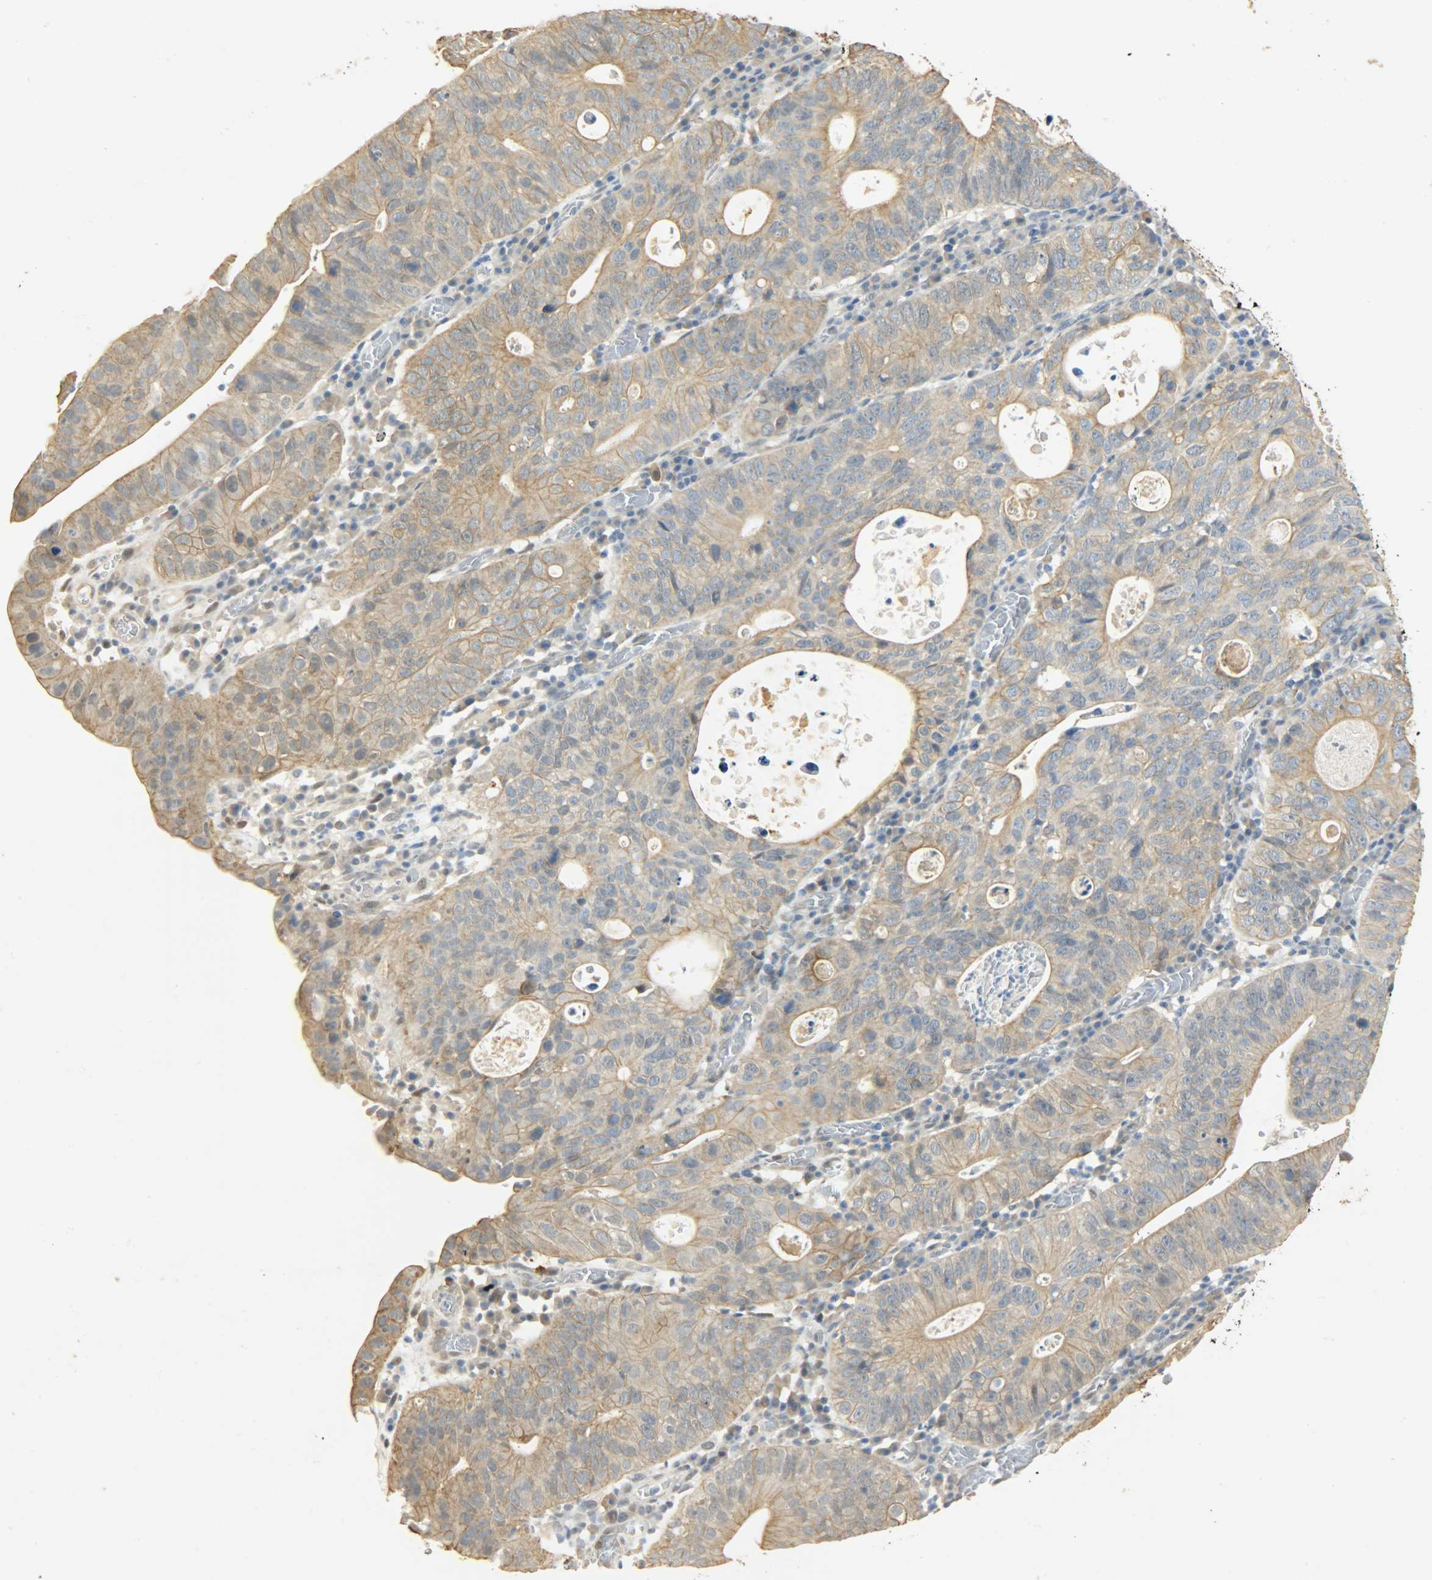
{"staining": {"intensity": "moderate", "quantity": ">75%", "location": "cytoplasmic/membranous"}, "tissue": "stomach cancer", "cell_type": "Tumor cells", "image_type": "cancer", "snomed": [{"axis": "morphology", "description": "Adenocarcinoma, NOS"}, {"axis": "topography", "description": "Stomach"}], "caption": "Human stomach cancer stained with a protein marker exhibits moderate staining in tumor cells.", "gene": "USP13", "patient": {"sex": "male", "age": 59}}